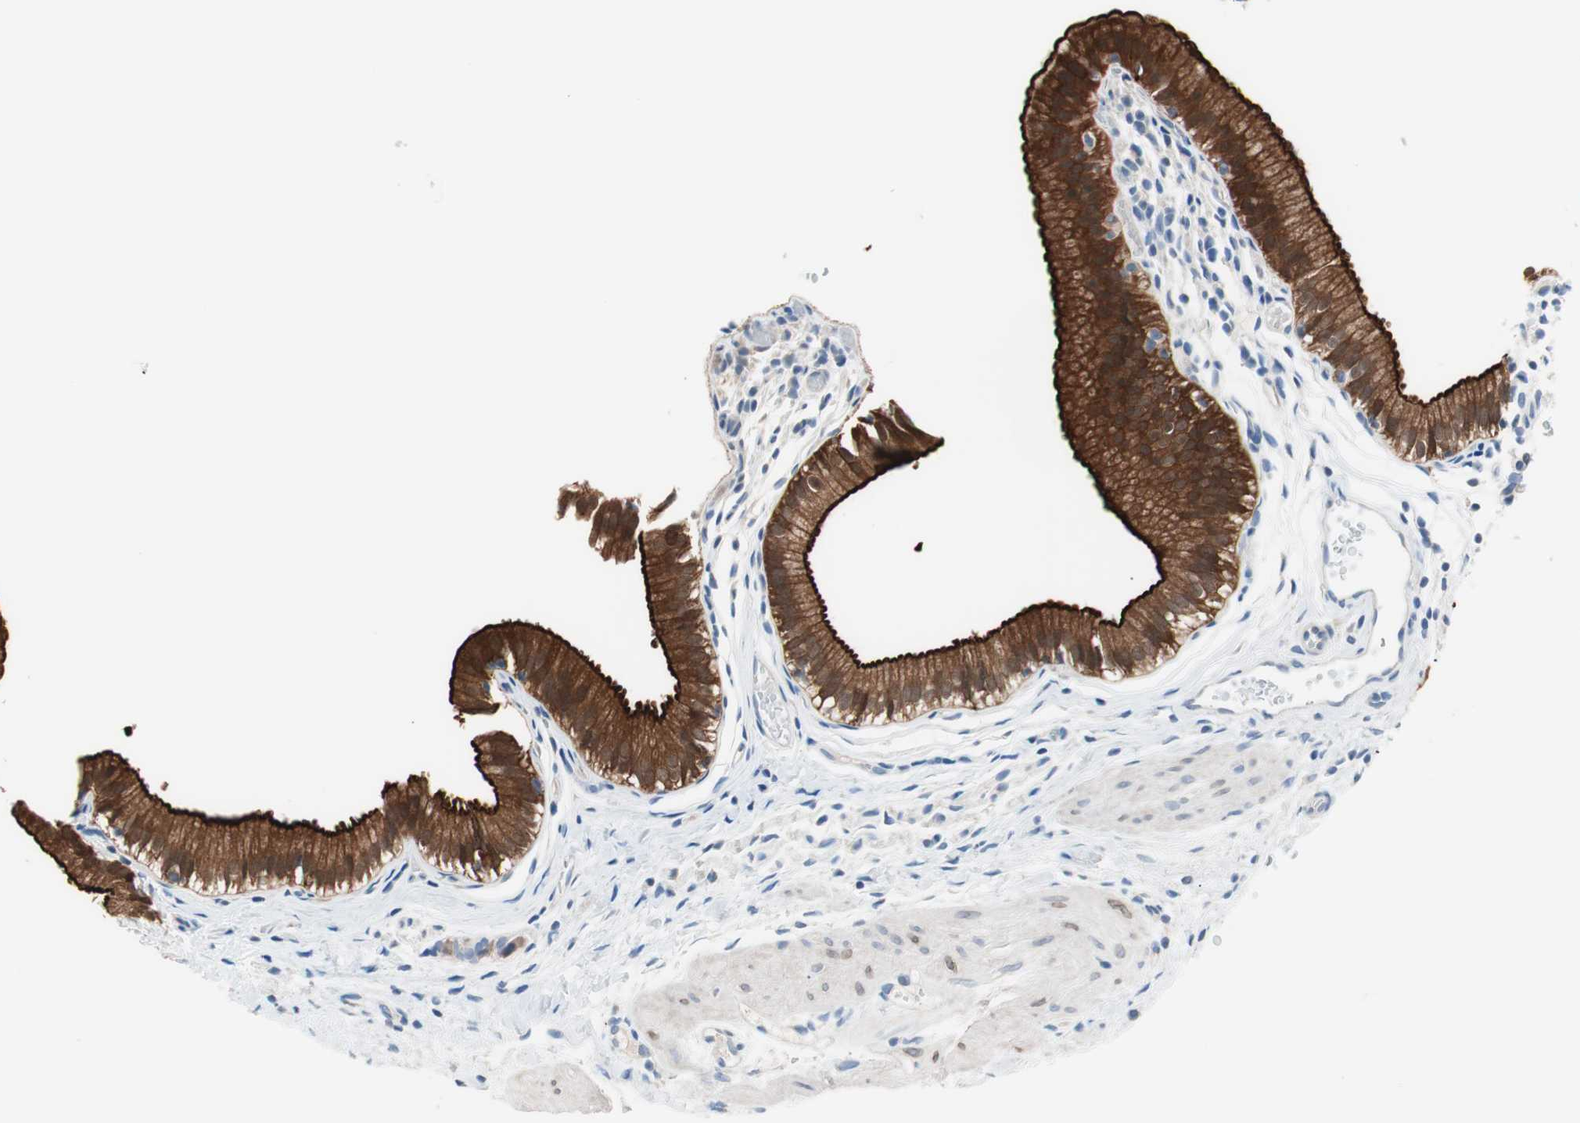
{"staining": {"intensity": "strong", "quantity": ">75%", "location": "cytoplasmic/membranous,nuclear"}, "tissue": "gallbladder", "cell_type": "Glandular cells", "image_type": "normal", "snomed": [{"axis": "morphology", "description": "Normal tissue, NOS"}, {"axis": "topography", "description": "Gallbladder"}], "caption": "Protein expression analysis of normal gallbladder shows strong cytoplasmic/membranous,nuclear positivity in approximately >75% of glandular cells.", "gene": "VIL1", "patient": {"sex": "female", "age": 26}}